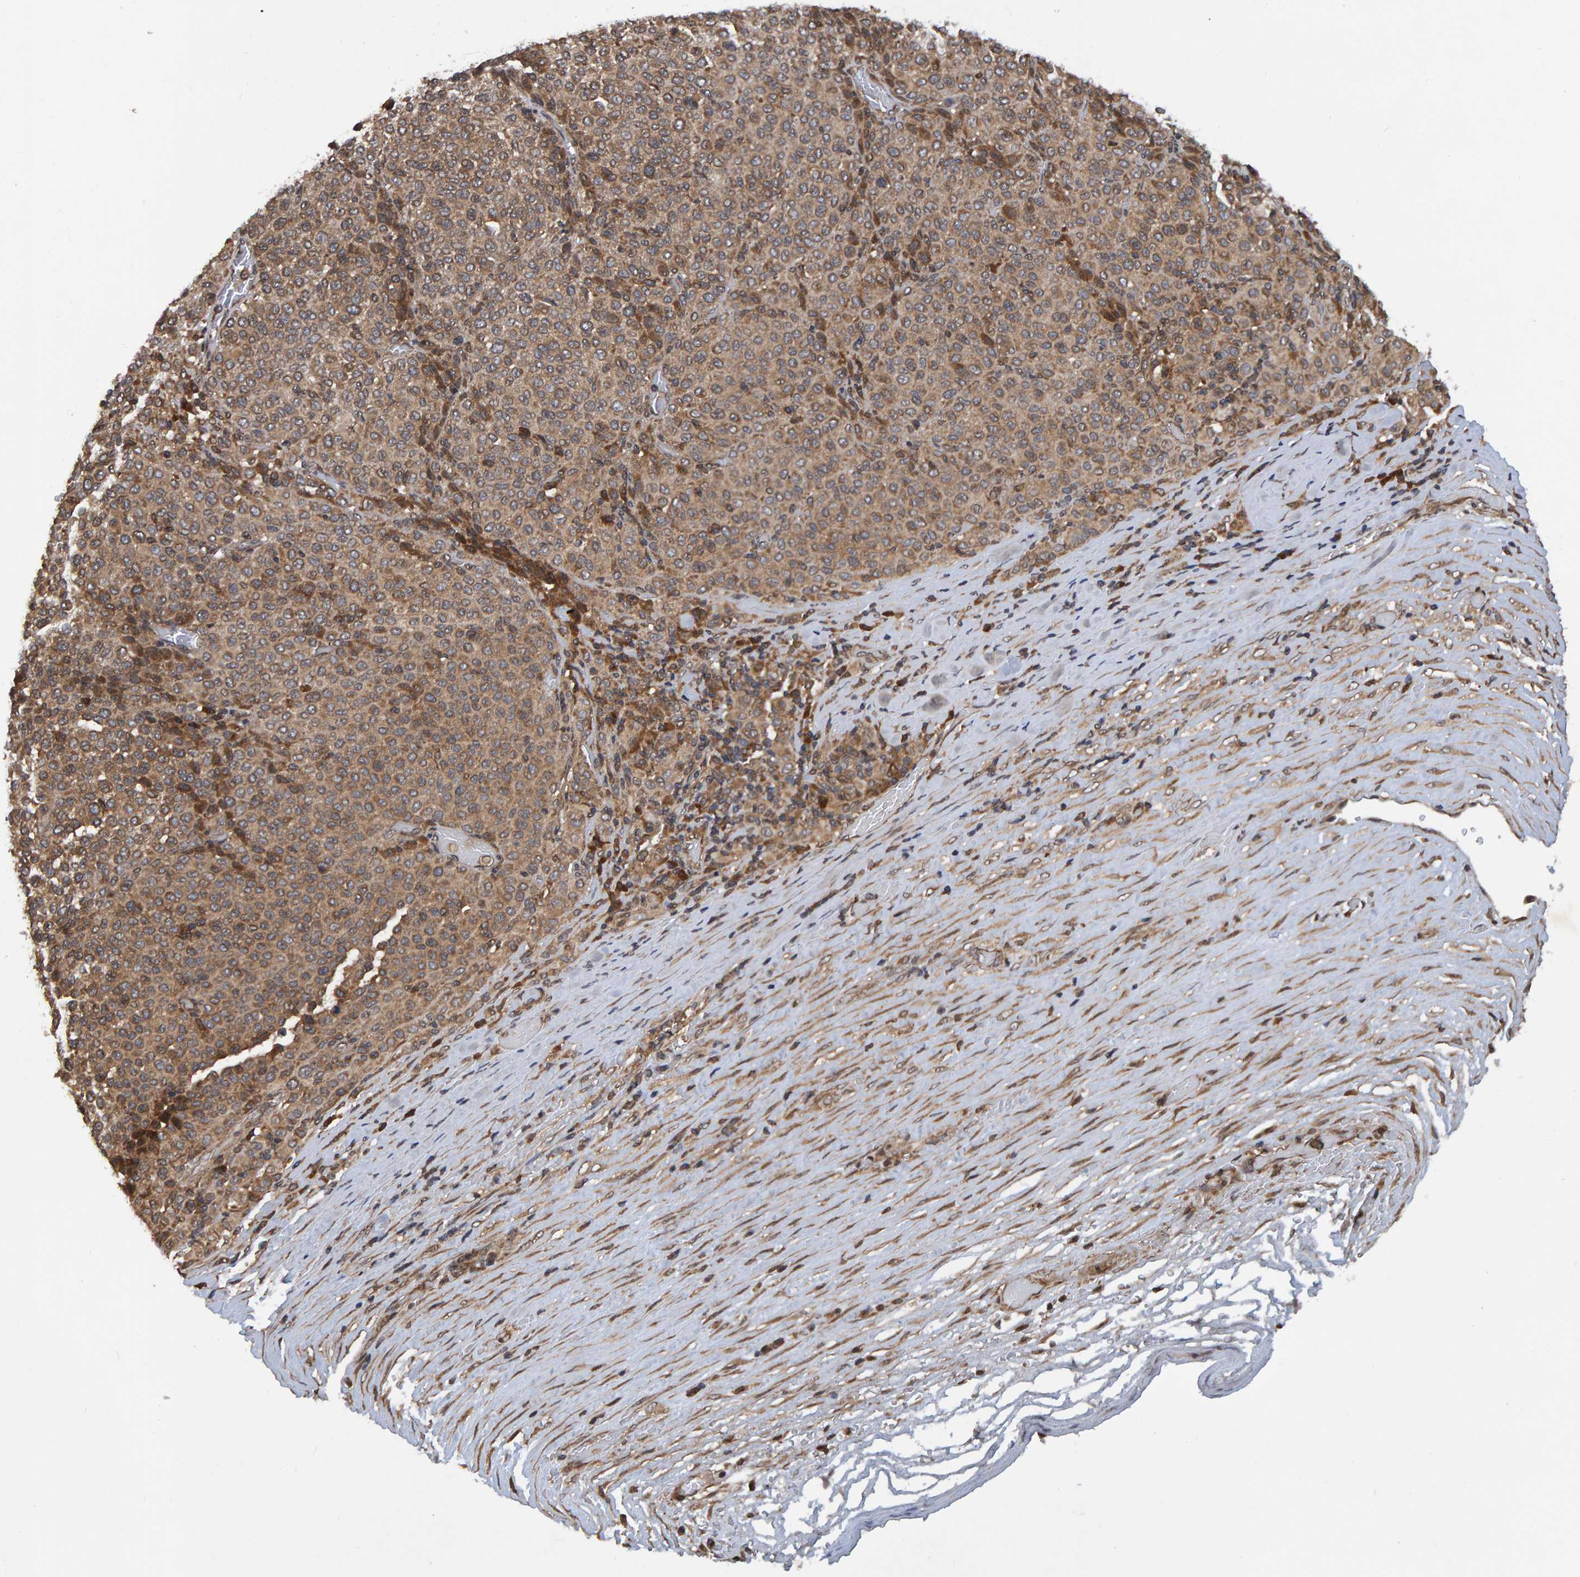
{"staining": {"intensity": "weak", "quantity": ">75%", "location": "cytoplasmic/membranous"}, "tissue": "melanoma", "cell_type": "Tumor cells", "image_type": "cancer", "snomed": [{"axis": "morphology", "description": "Malignant melanoma, Metastatic site"}, {"axis": "topography", "description": "Pancreas"}], "caption": "Immunohistochemistry (IHC) staining of malignant melanoma (metastatic site), which displays low levels of weak cytoplasmic/membranous staining in about >75% of tumor cells indicating weak cytoplasmic/membranous protein positivity. The staining was performed using DAB (brown) for protein detection and nuclei were counterstained in hematoxylin (blue).", "gene": "GAB2", "patient": {"sex": "female", "age": 30}}